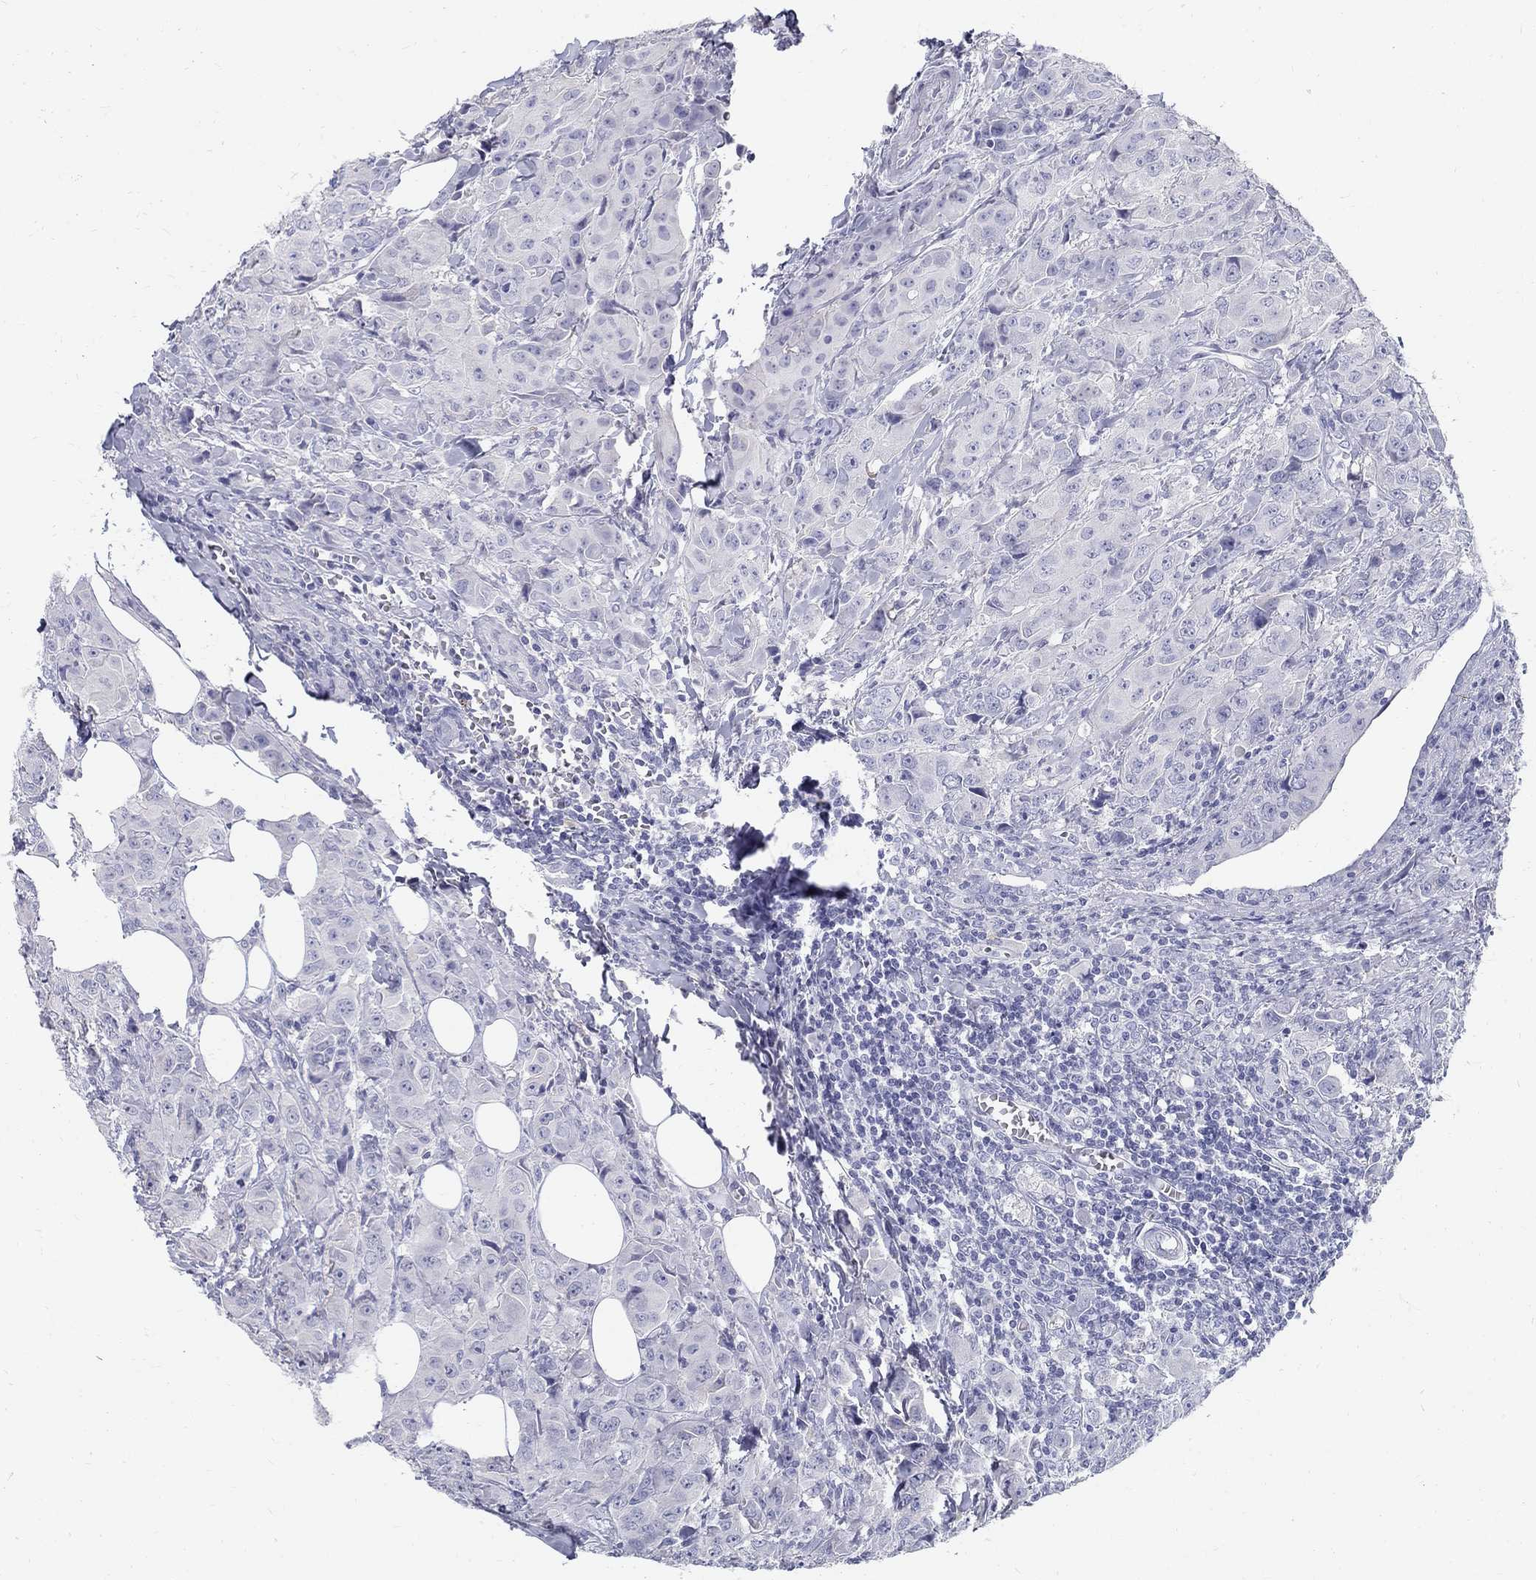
{"staining": {"intensity": "negative", "quantity": "none", "location": "none"}, "tissue": "breast cancer", "cell_type": "Tumor cells", "image_type": "cancer", "snomed": [{"axis": "morphology", "description": "Duct carcinoma"}, {"axis": "topography", "description": "Breast"}], "caption": "Immunohistochemistry (IHC) photomicrograph of neoplastic tissue: breast invasive ductal carcinoma stained with DAB (3,3'-diaminobenzidine) exhibits no significant protein staining in tumor cells.", "gene": "MAGEB6", "patient": {"sex": "female", "age": 43}}